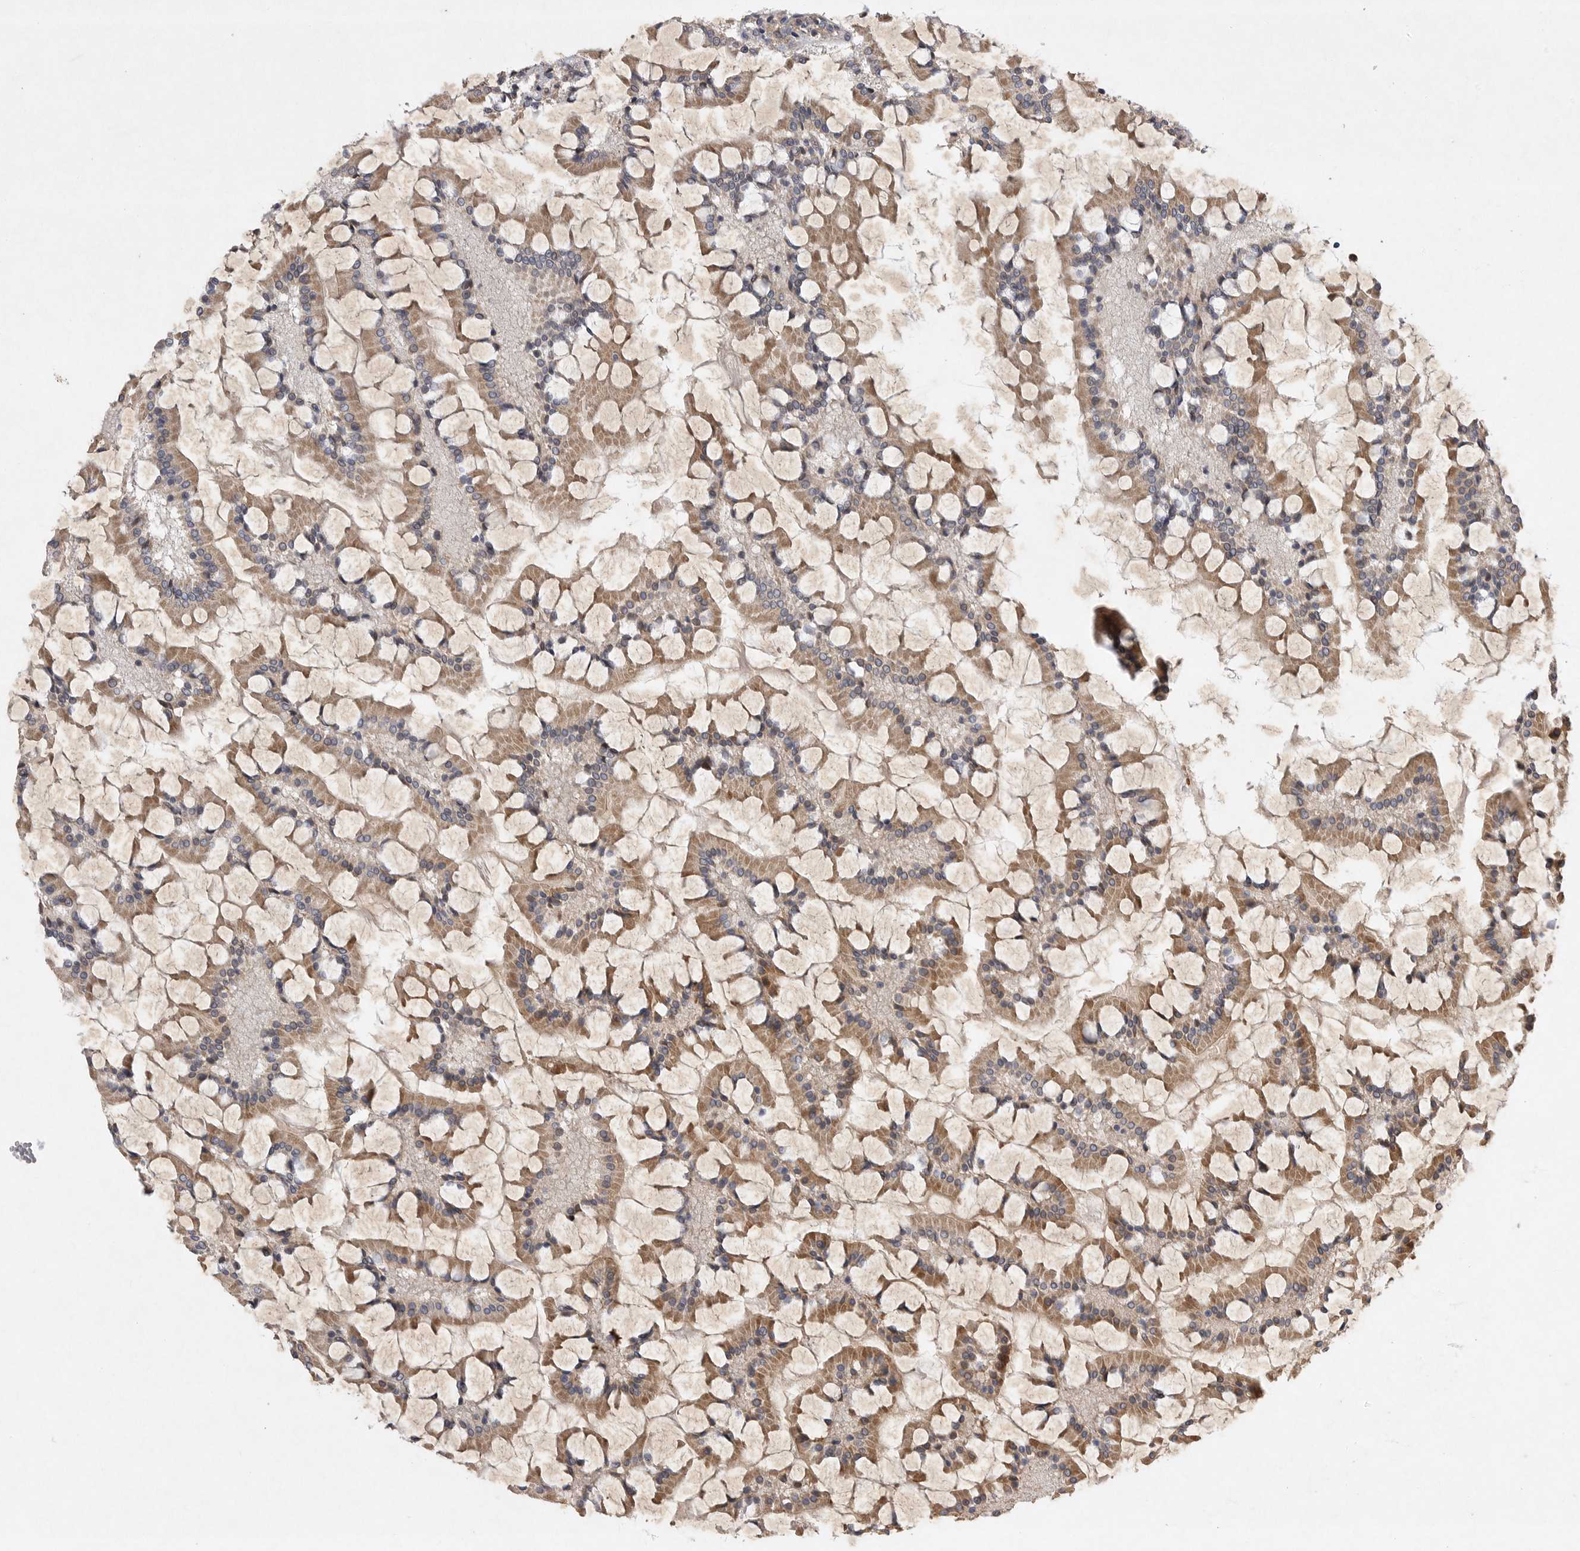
{"staining": {"intensity": "moderate", "quantity": ">75%", "location": "cytoplasmic/membranous"}, "tissue": "small intestine", "cell_type": "Glandular cells", "image_type": "normal", "snomed": [{"axis": "morphology", "description": "Normal tissue, NOS"}, {"axis": "topography", "description": "Small intestine"}], "caption": "Immunohistochemical staining of normal small intestine shows moderate cytoplasmic/membranous protein expression in approximately >75% of glandular cells.", "gene": "EDEM3", "patient": {"sex": "male", "age": 41}}